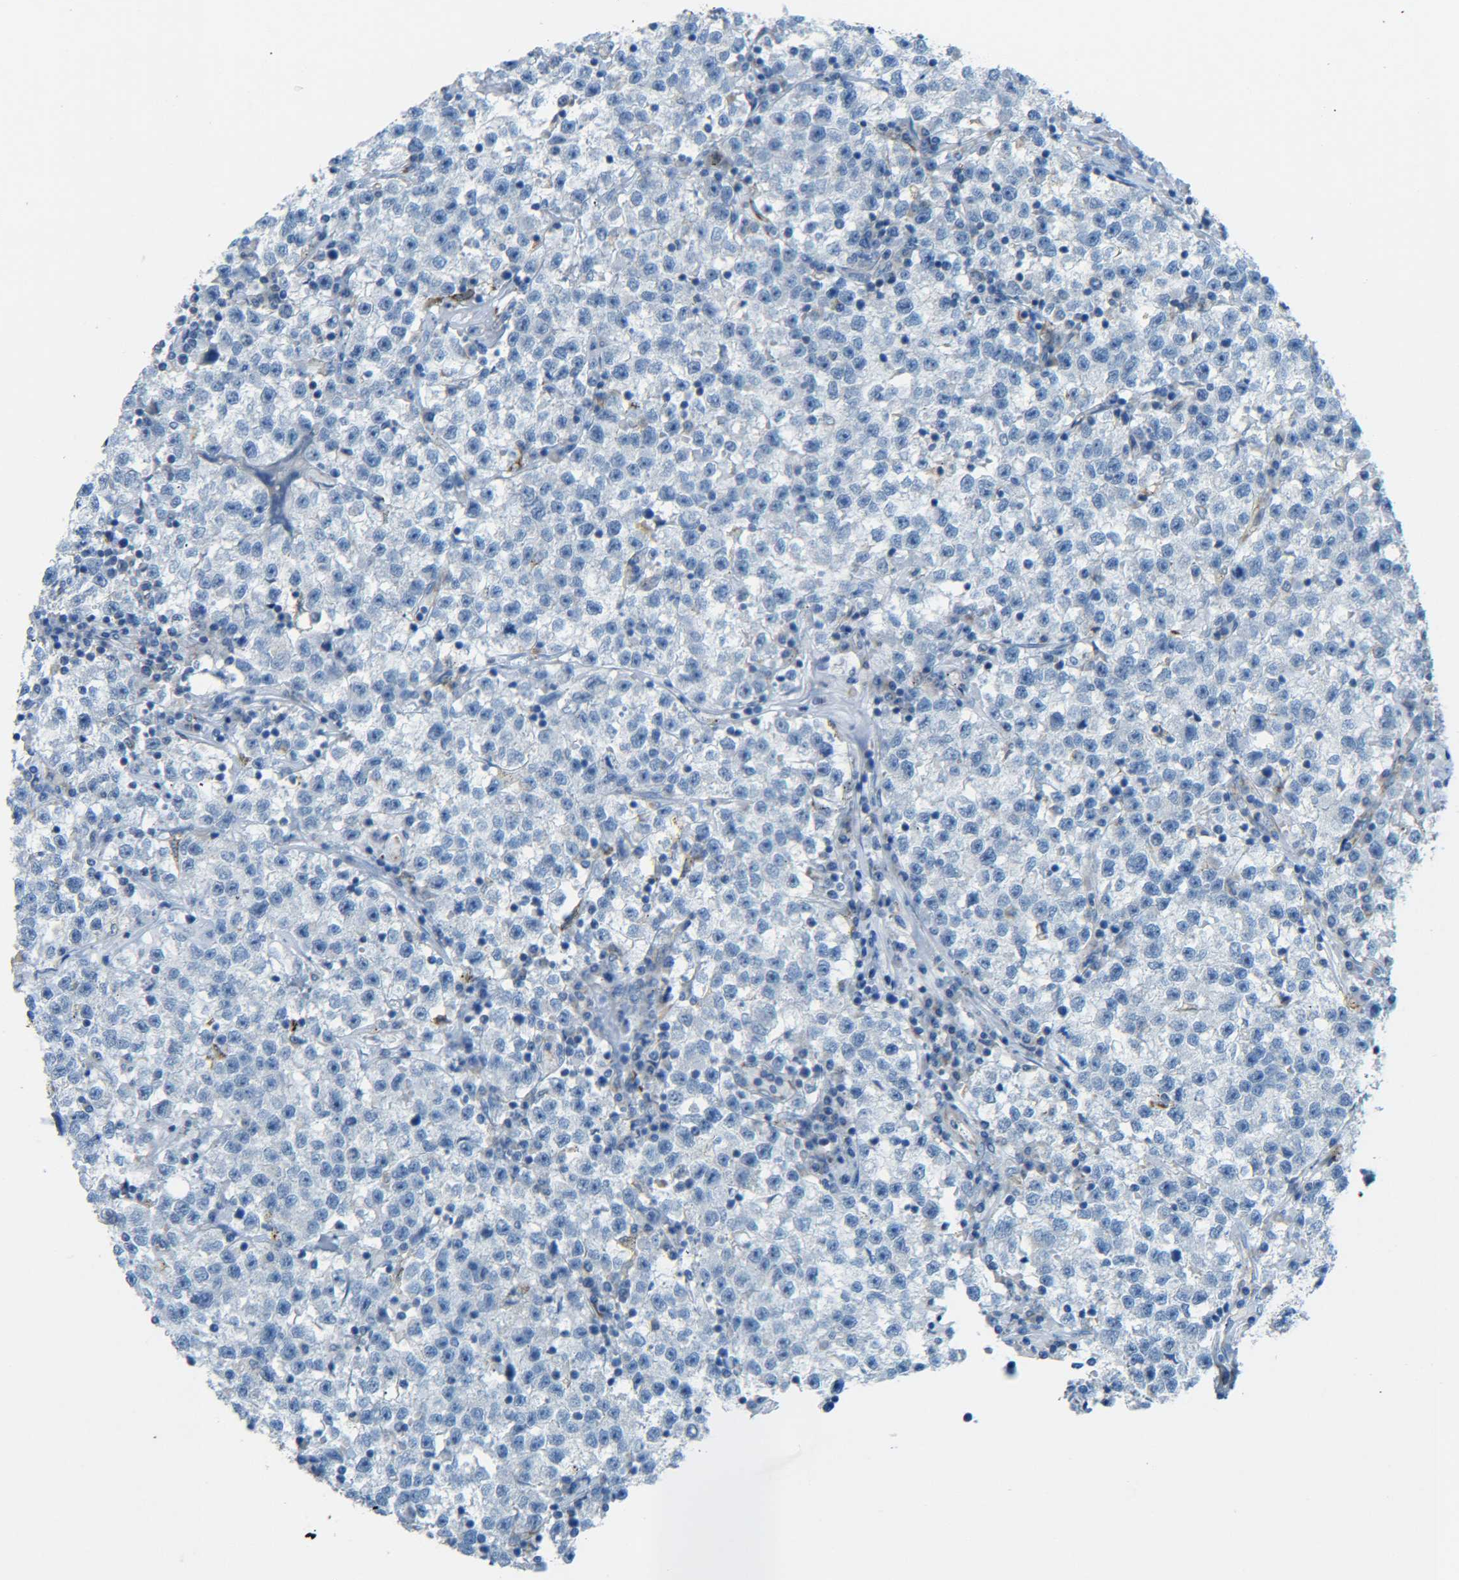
{"staining": {"intensity": "negative", "quantity": "none", "location": "none"}, "tissue": "testis cancer", "cell_type": "Tumor cells", "image_type": "cancer", "snomed": [{"axis": "morphology", "description": "Seminoma, NOS"}, {"axis": "topography", "description": "Testis"}], "caption": "Tumor cells show no significant expression in seminoma (testis).", "gene": "CYB5R1", "patient": {"sex": "male", "age": 22}}